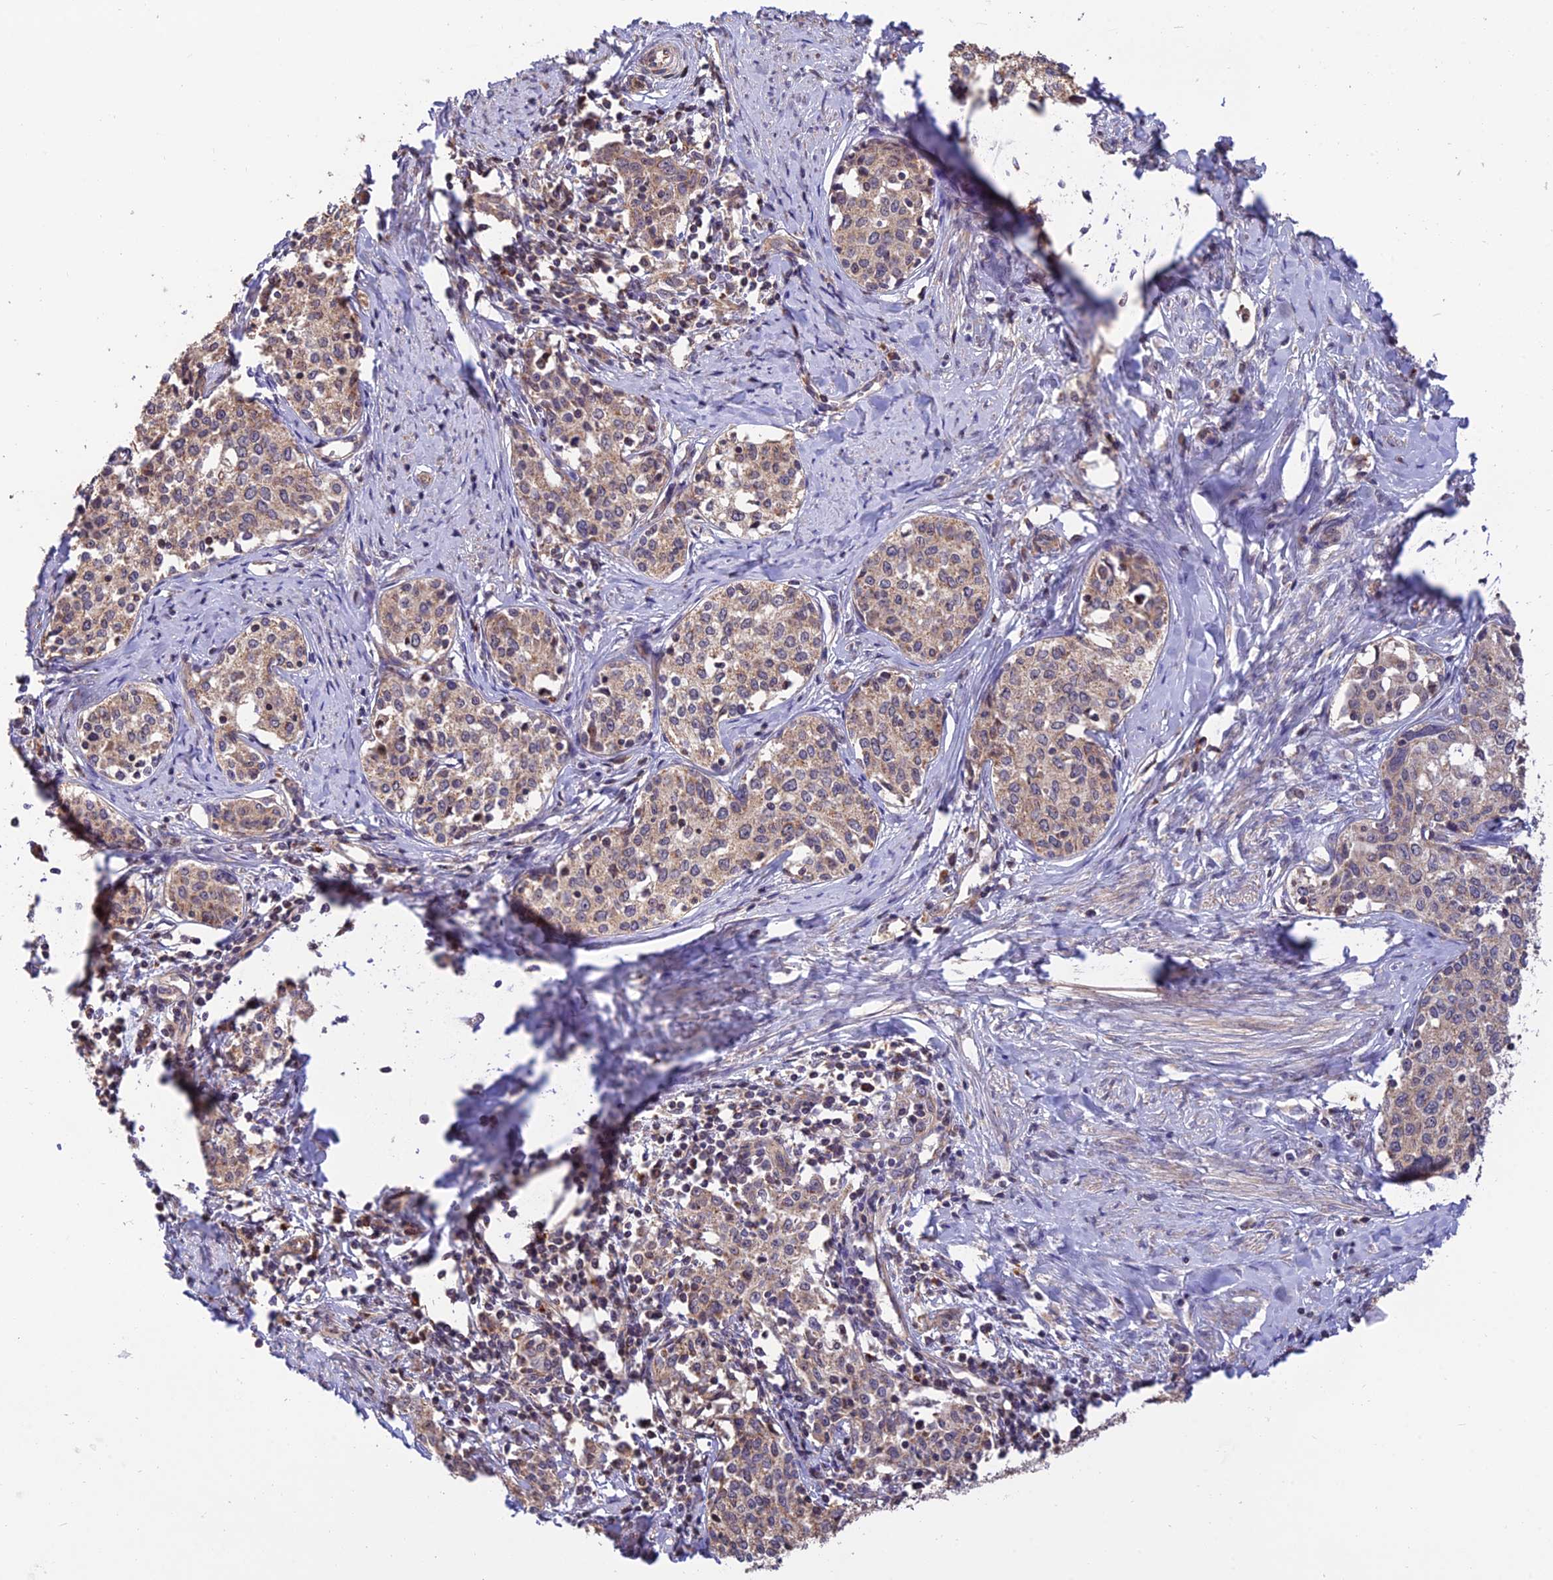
{"staining": {"intensity": "weak", "quantity": ">75%", "location": "cytoplasmic/membranous"}, "tissue": "cervical cancer", "cell_type": "Tumor cells", "image_type": "cancer", "snomed": [{"axis": "morphology", "description": "Squamous cell carcinoma, NOS"}, {"axis": "morphology", "description": "Adenocarcinoma, NOS"}, {"axis": "topography", "description": "Cervix"}], "caption": "Protein analysis of cervical cancer tissue displays weak cytoplasmic/membranous positivity in approximately >75% of tumor cells. The protein is shown in brown color, while the nuclei are stained blue.", "gene": "MNS1", "patient": {"sex": "female", "age": 52}}